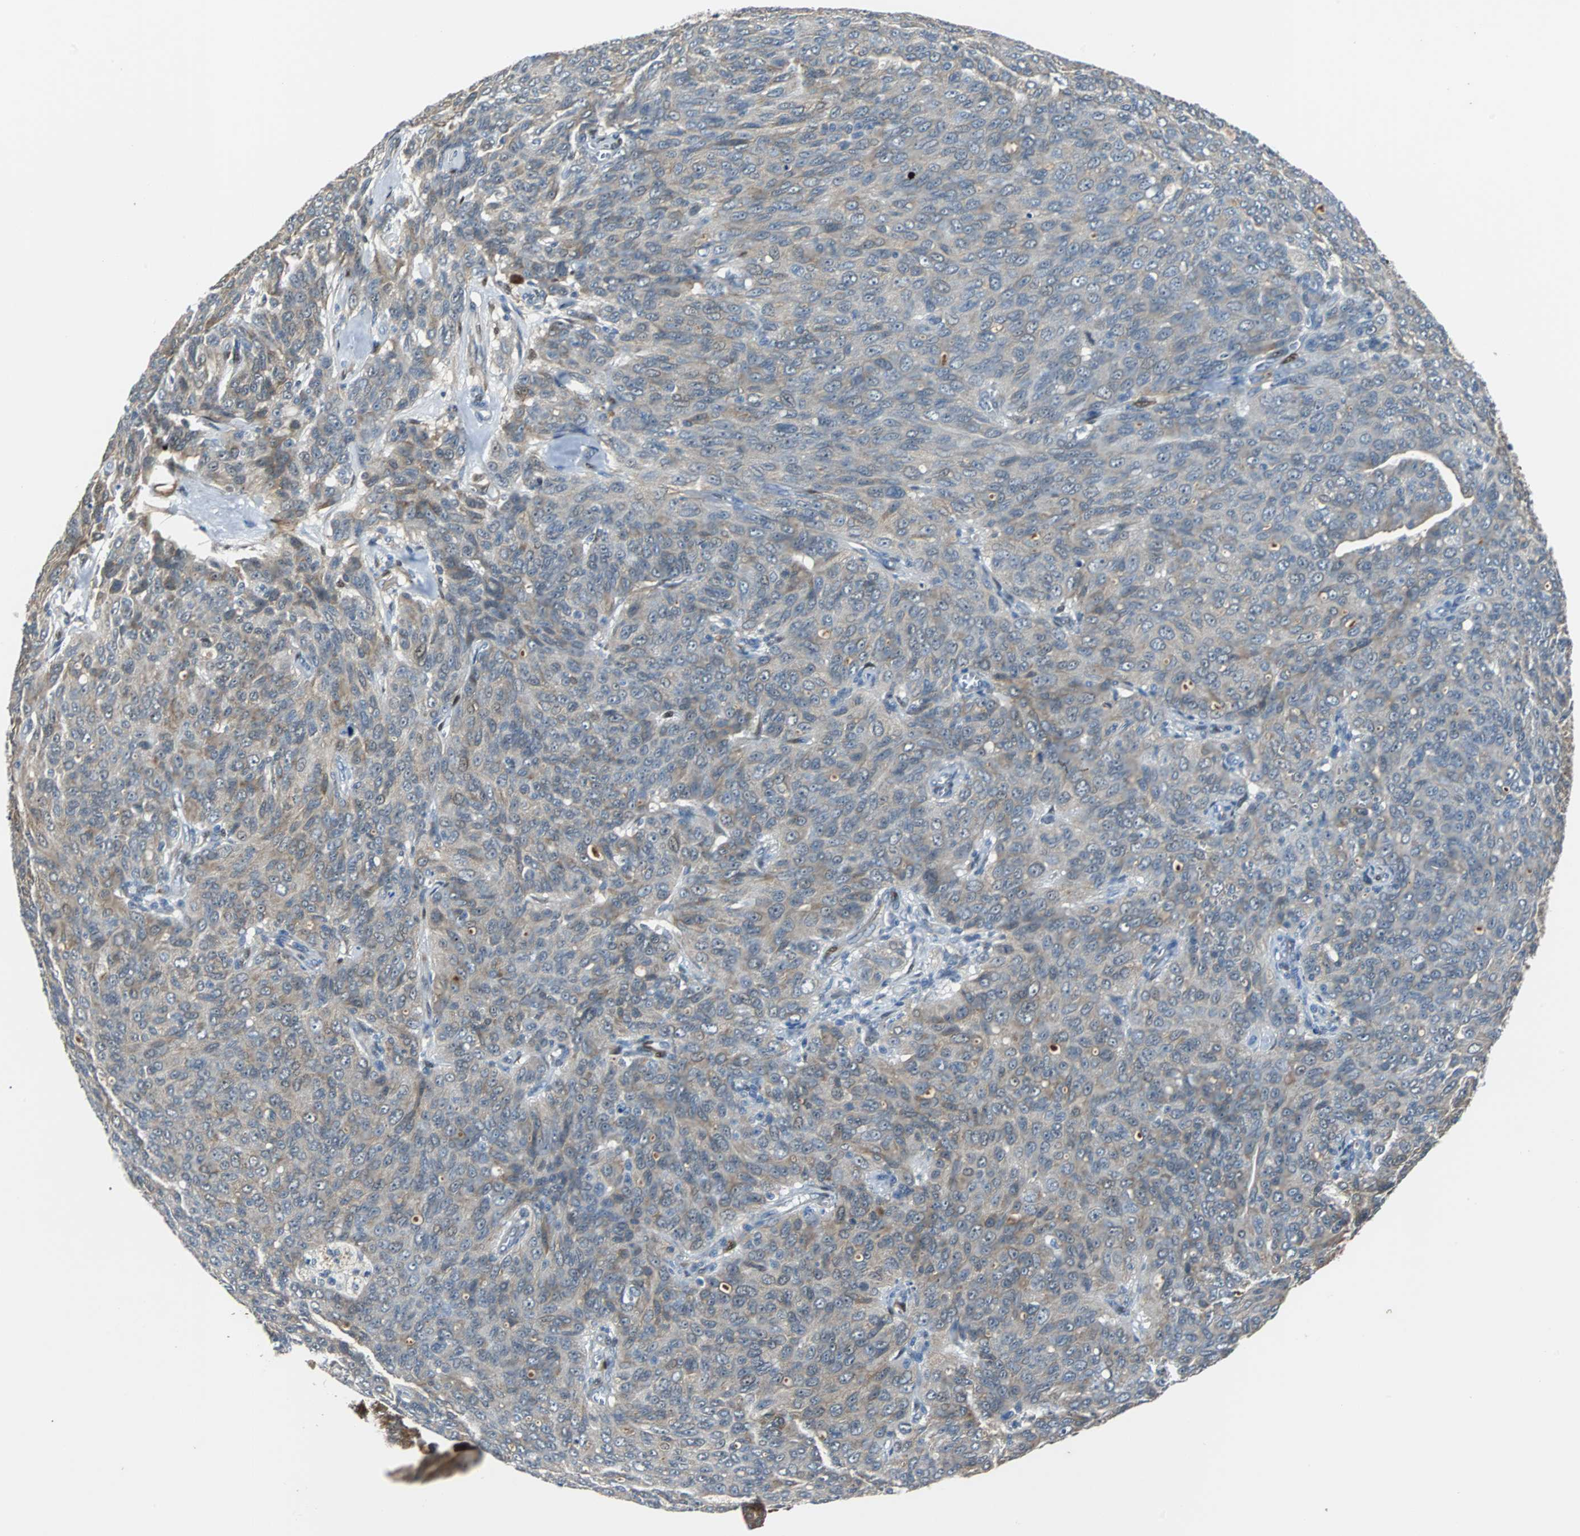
{"staining": {"intensity": "moderate", "quantity": "<25%", "location": "cytoplasmic/membranous"}, "tissue": "ovarian cancer", "cell_type": "Tumor cells", "image_type": "cancer", "snomed": [{"axis": "morphology", "description": "Carcinoma, endometroid"}, {"axis": "topography", "description": "Ovary"}], "caption": "Immunohistochemical staining of ovarian endometroid carcinoma displays low levels of moderate cytoplasmic/membranous positivity in about <25% of tumor cells.", "gene": "FHL2", "patient": {"sex": "female", "age": 60}}